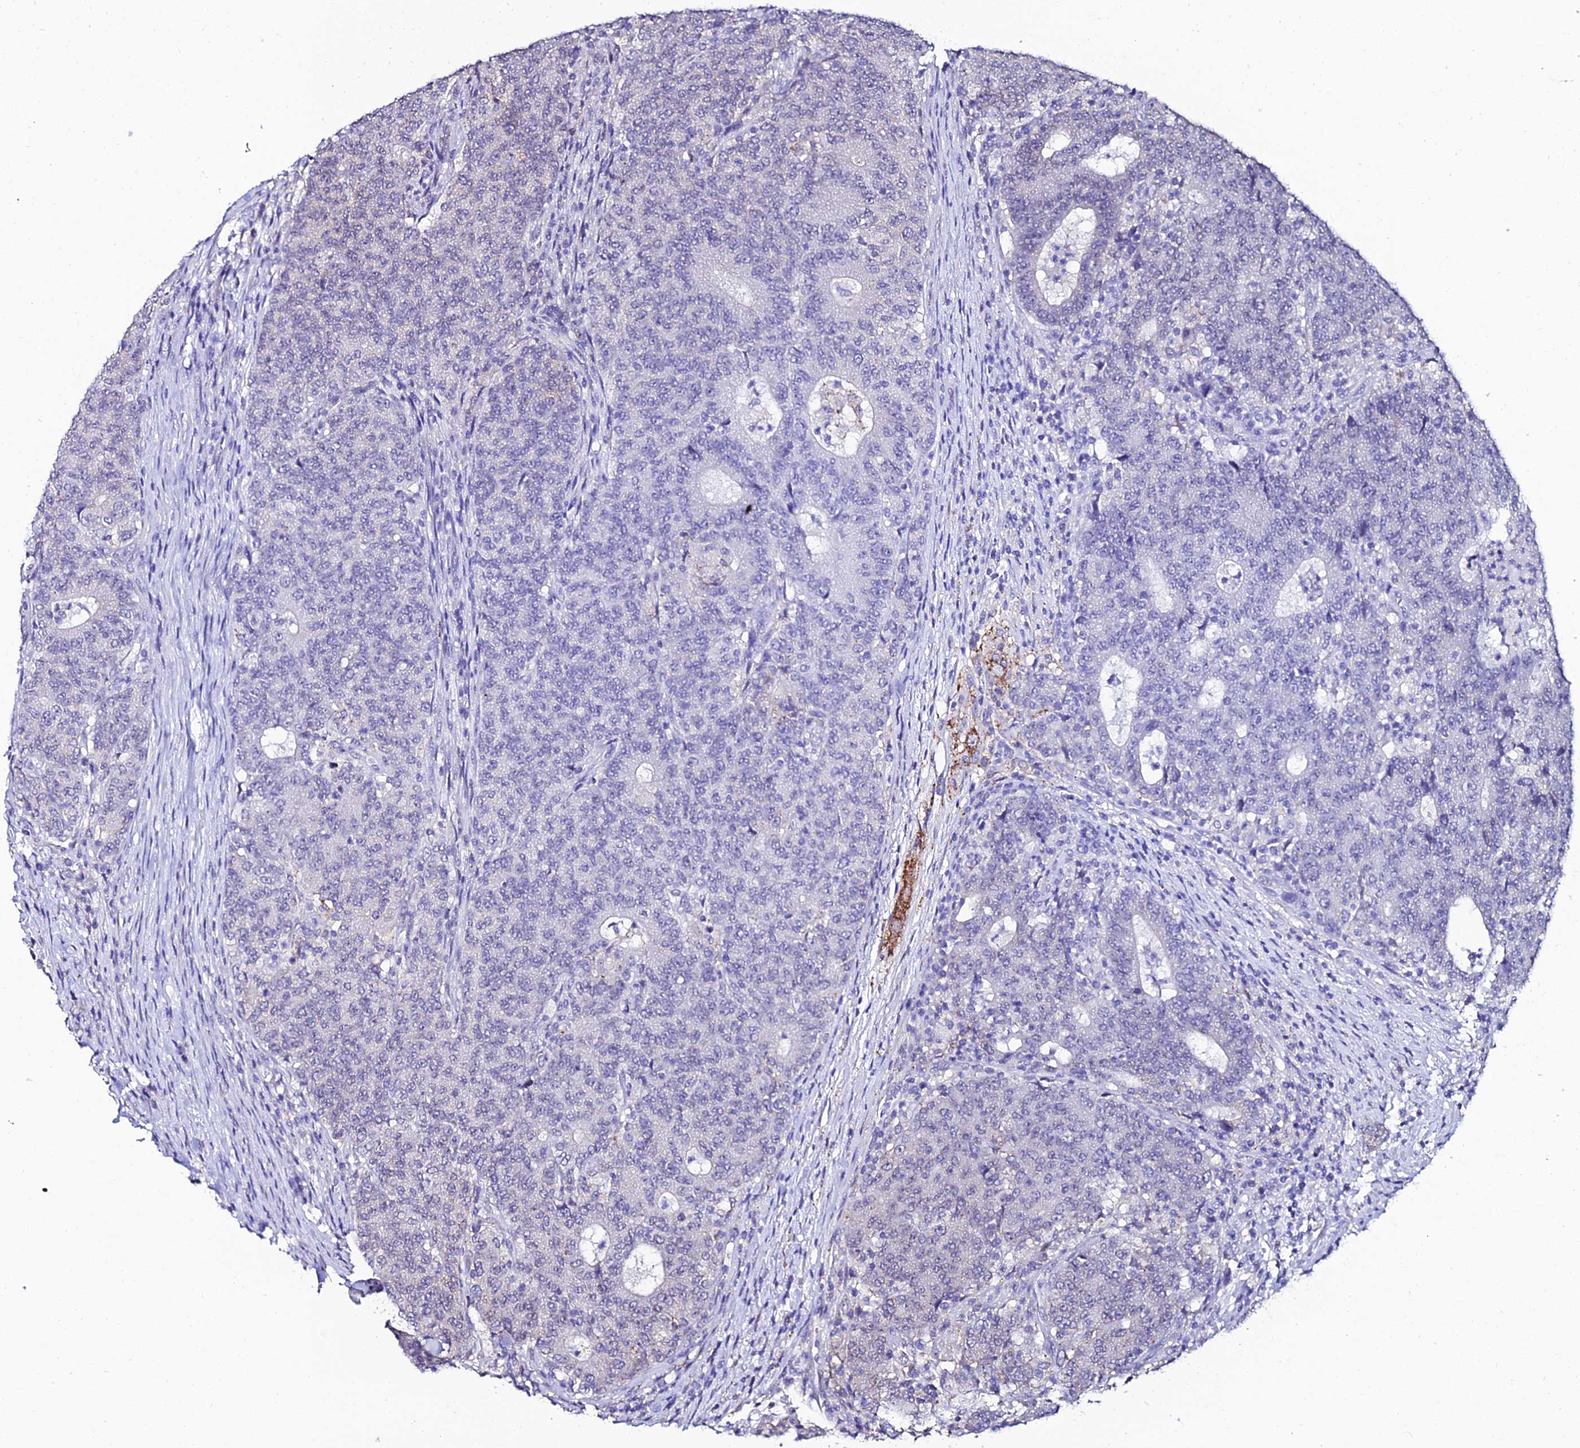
{"staining": {"intensity": "weak", "quantity": "25%-75%", "location": "nuclear"}, "tissue": "colorectal cancer", "cell_type": "Tumor cells", "image_type": "cancer", "snomed": [{"axis": "morphology", "description": "Adenocarcinoma, NOS"}, {"axis": "topography", "description": "Colon"}], "caption": "Immunohistochemistry staining of colorectal adenocarcinoma, which exhibits low levels of weak nuclear expression in about 25%-75% of tumor cells indicating weak nuclear protein staining. The staining was performed using DAB (brown) for protein detection and nuclei were counterstained in hematoxylin (blue).", "gene": "DDX19A", "patient": {"sex": "female", "age": 75}}